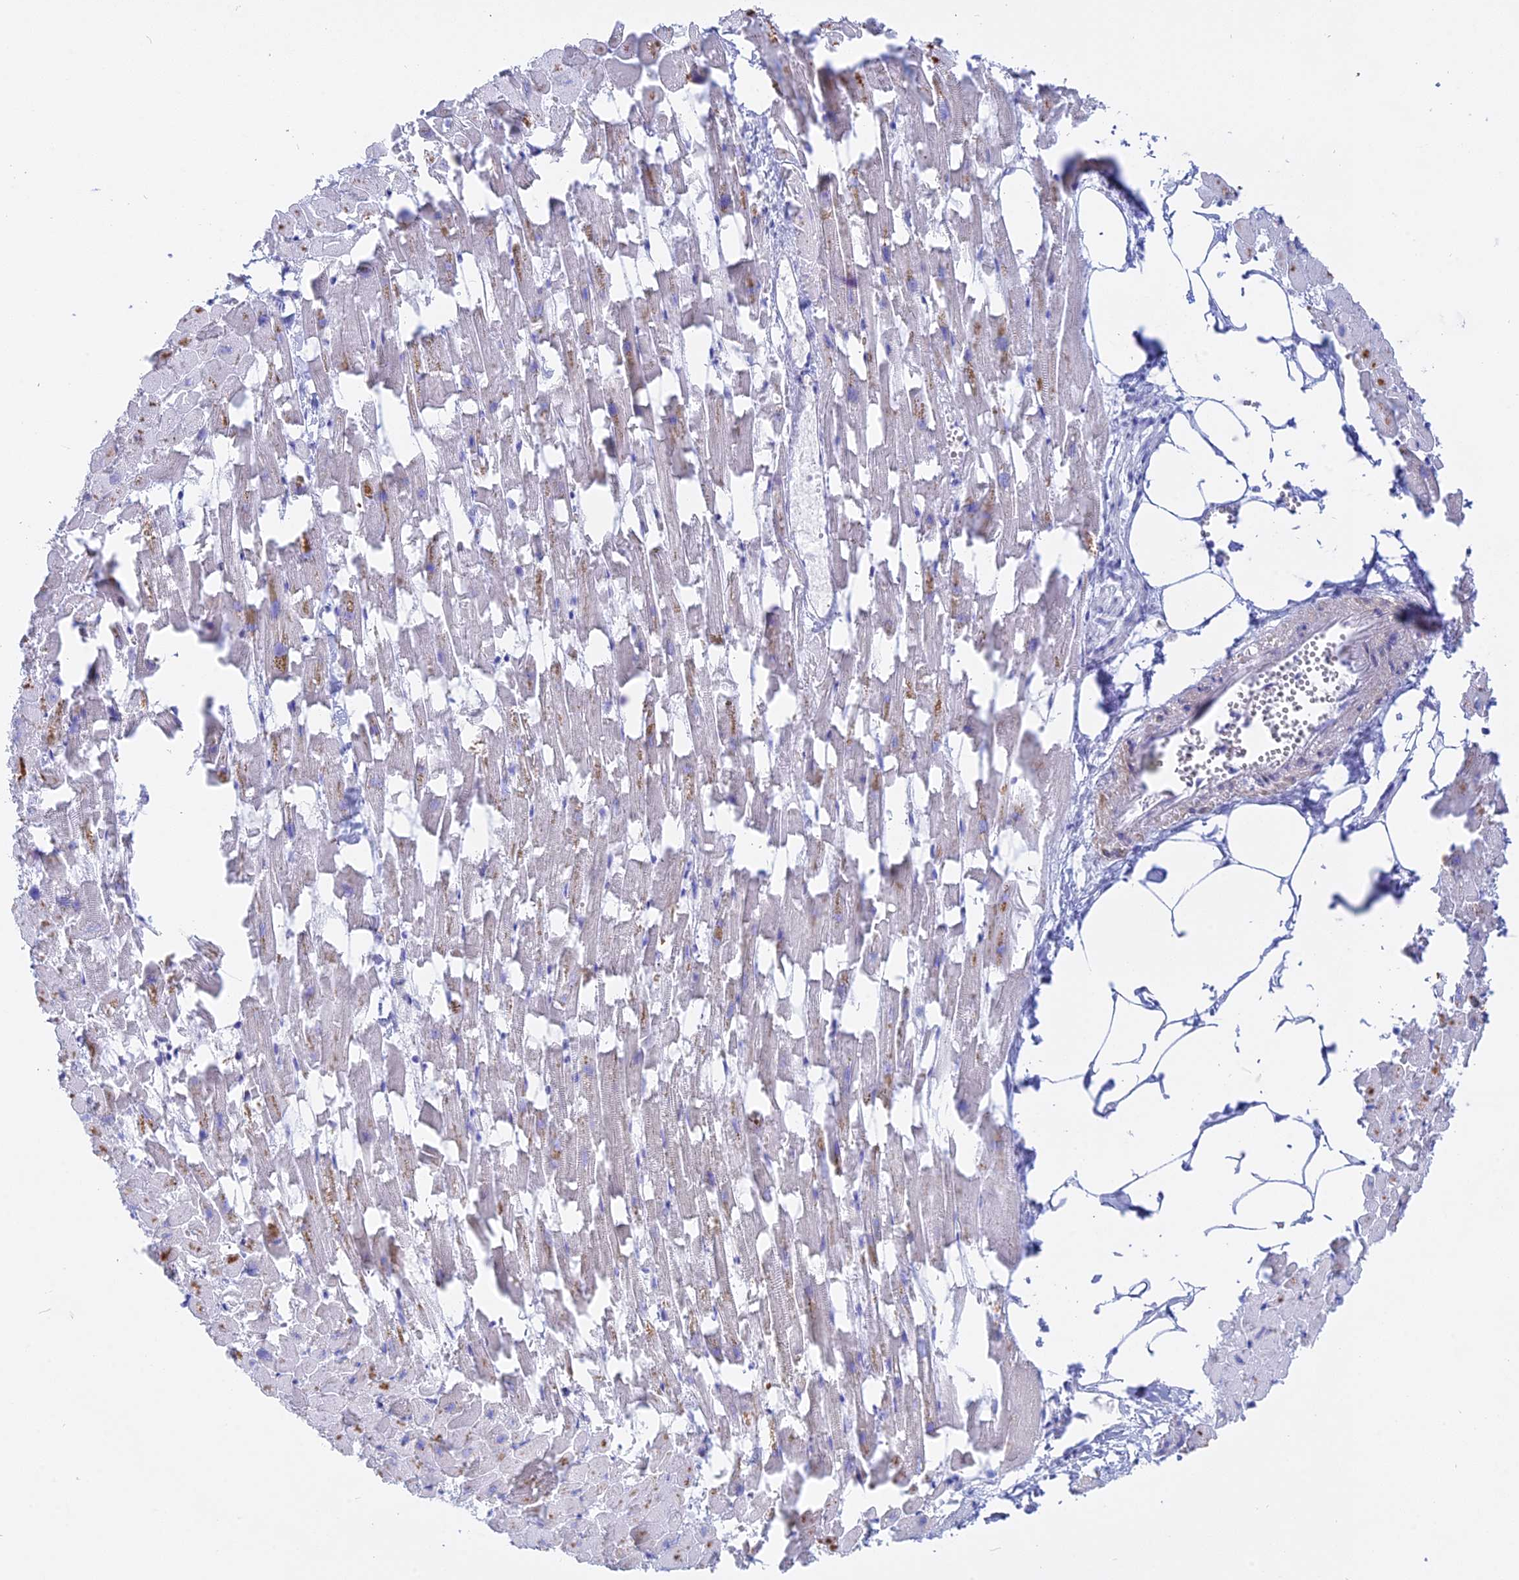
{"staining": {"intensity": "negative", "quantity": "none", "location": "none"}, "tissue": "heart muscle", "cell_type": "Cardiomyocytes", "image_type": "normal", "snomed": [{"axis": "morphology", "description": "Normal tissue, NOS"}, {"axis": "topography", "description": "Heart"}], "caption": "High power microscopy micrograph of an immunohistochemistry photomicrograph of benign heart muscle, revealing no significant expression in cardiomyocytes. (DAB (3,3'-diaminobenzidine) immunohistochemistry (IHC) with hematoxylin counter stain).", "gene": "ADGRA1", "patient": {"sex": "female", "age": 64}}